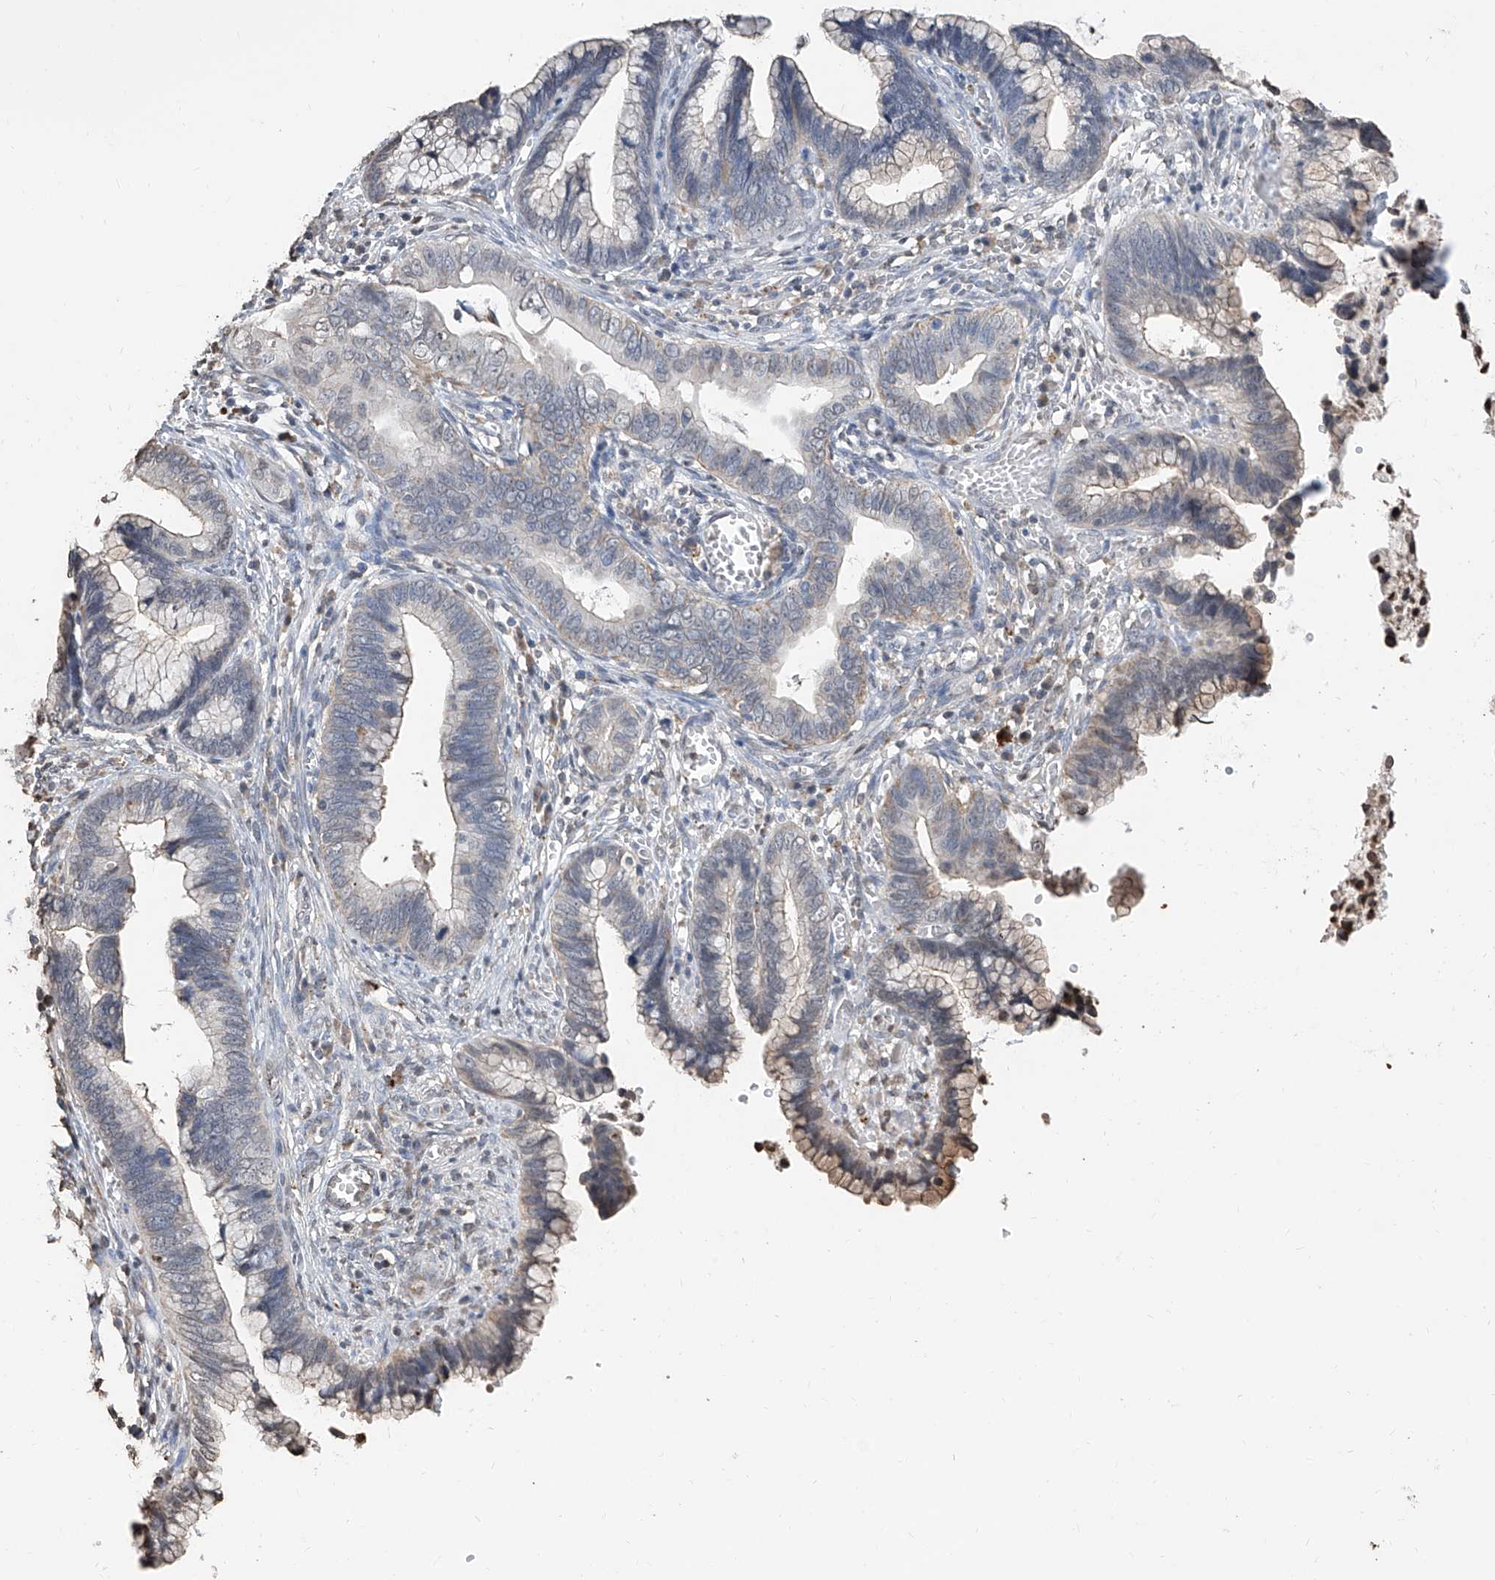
{"staining": {"intensity": "negative", "quantity": "none", "location": "none"}, "tissue": "cervical cancer", "cell_type": "Tumor cells", "image_type": "cancer", "snomed": [{"axis": "morphology", "description": "Adenocarcinoma, NOS"}, {"axis": "topography", "description": "Cervix"}], "caption": "This photomicrograph is of cervical cancer stained with IHC to label a protein in brown with the nuclei are counter-stained blue. There is no expression in tumor cells.", "gene": "RP9", "patient": {"sex": "female", "age": 44}}